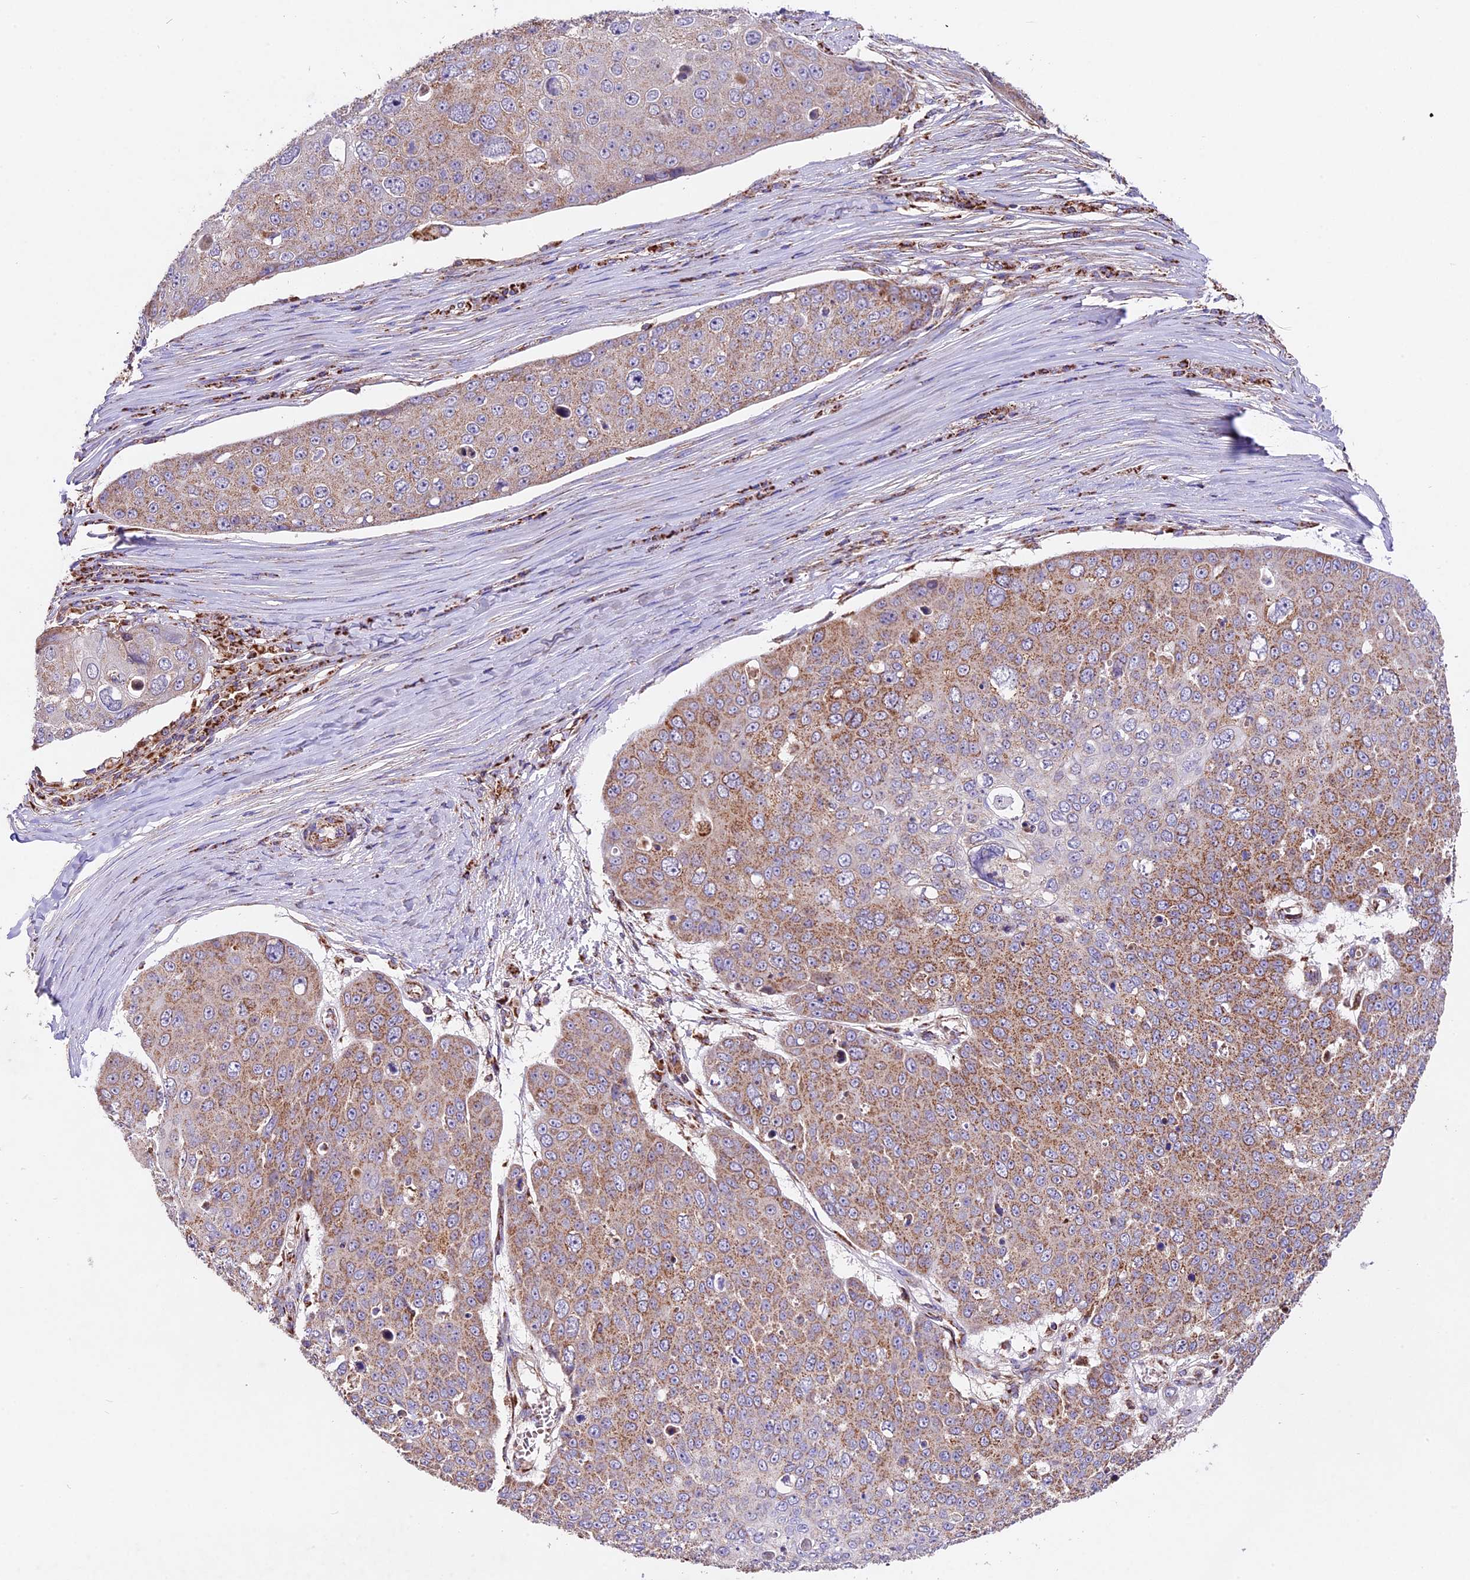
{"staining": {"intensity": "moderate", "quantity": ">75%", "location": "cytoplasmic/membranous"}, "tissue": "skin cancer", "cell_type": "Tumor cells", "image_type": "cancer", "snomed": [{"axis": "morphology", "description": "Squamous cell carcinoma, NOS"}, {"axis": "topography", "description": "Skin"}], "caption": "The photomicrograph demonstrates a brown stain indicating the presence of a protein in the cytoplasmic/membranous of tumor cells in skin cancer (squamous cell carcinoma).", "gene": "NDUFA8", "patient": {"sex": "male", "age": 71}}